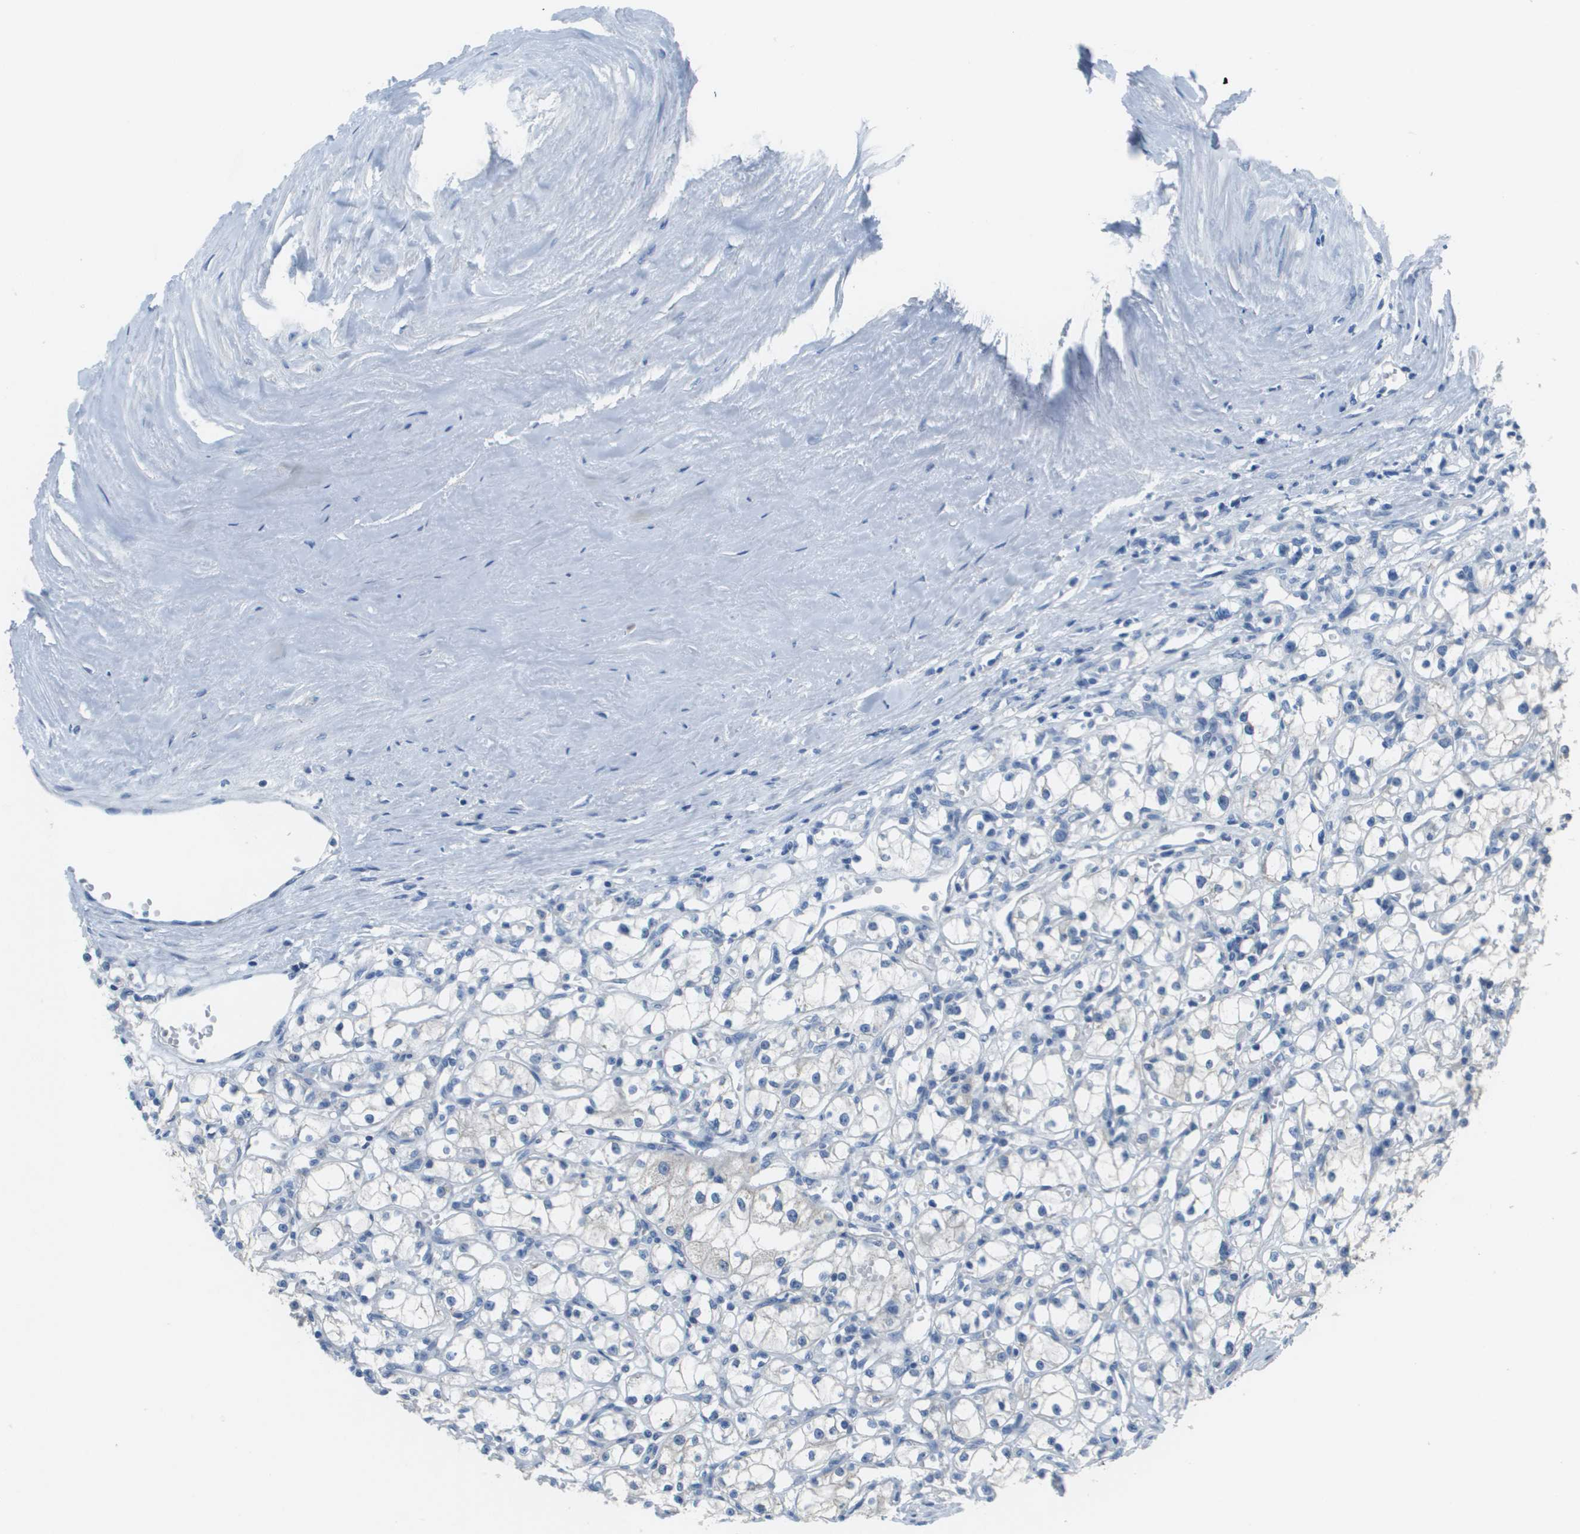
{"staining": {"intensity": "negative", "quantity": "none", "location": "none"}, "tissue": "renal cancer", "cell_type": "Tumor cells", "image_type": "cancer", "snomed": [{"axis": "morphology", "description": "Adenocarcinoma, NOS"}, {"axis": "topography", "description": "Kidney"}], "caption": "This is an immunohistochemistry (IHC) histopathology image of renal cancer. There is no staining in tumor cells.", "gene": "PTGDR2", "patient": {"sex": "male", "age": 56}}